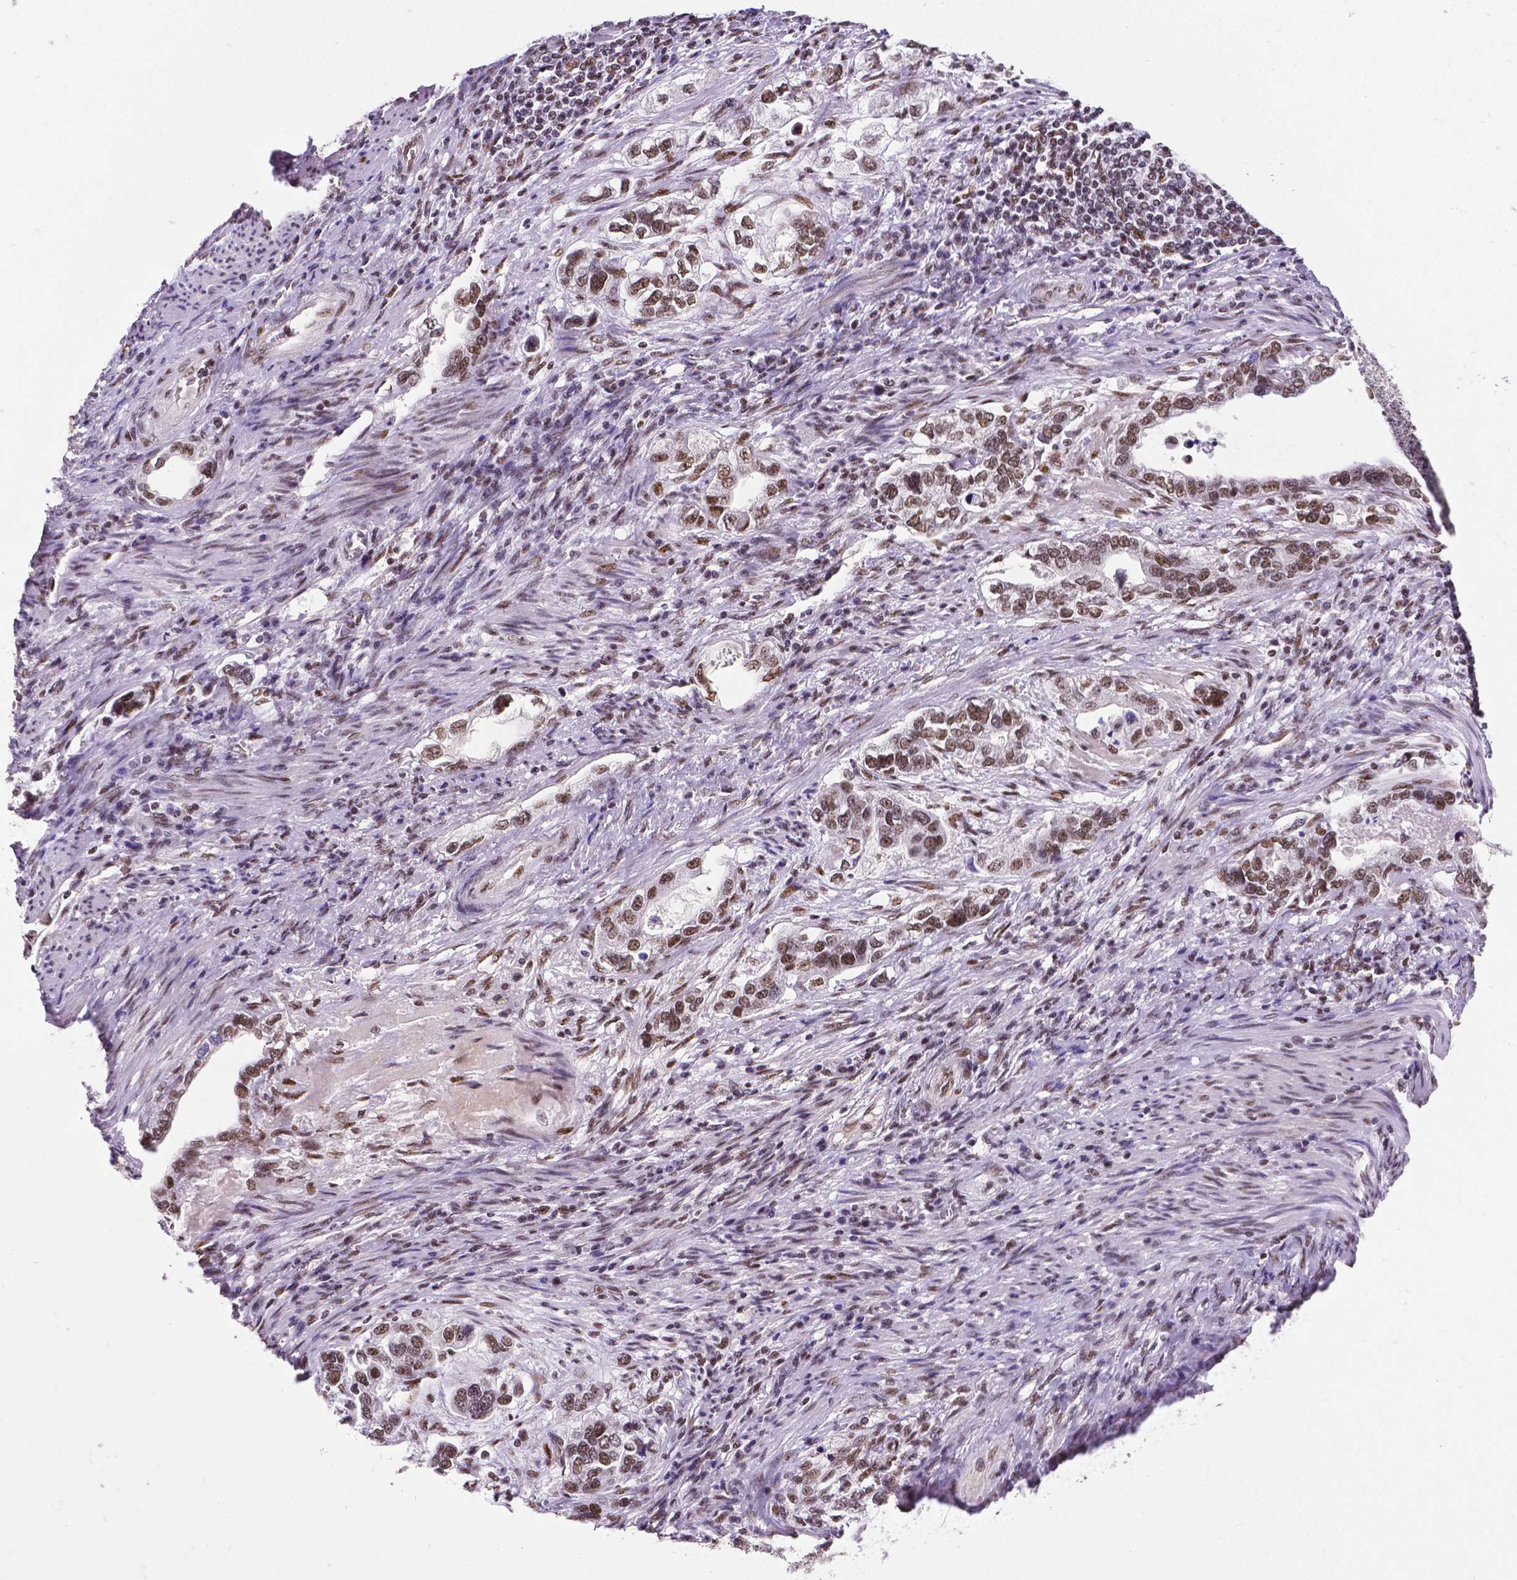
{"staining": {"intensity": "moderate", "quantity": ">75%", "location": "nuclear"}, "tissue": "stomach cancer", "cell_type": "Tumor cells", "image_type": "cancer", "snomed": [{"axis": "morphology", "description": "Adenocarcinoma, NOS"}, {"axis": "topography", "description": "Stomach, lower"}], "caption": "This is an image of immunohistochemistry staining of stomach cancer (adenocarcinoma), which shows moderate positivity in the nuclear of tumor cells.", "gene": "REST", "patient": {"sex": "female", "age": 93}}